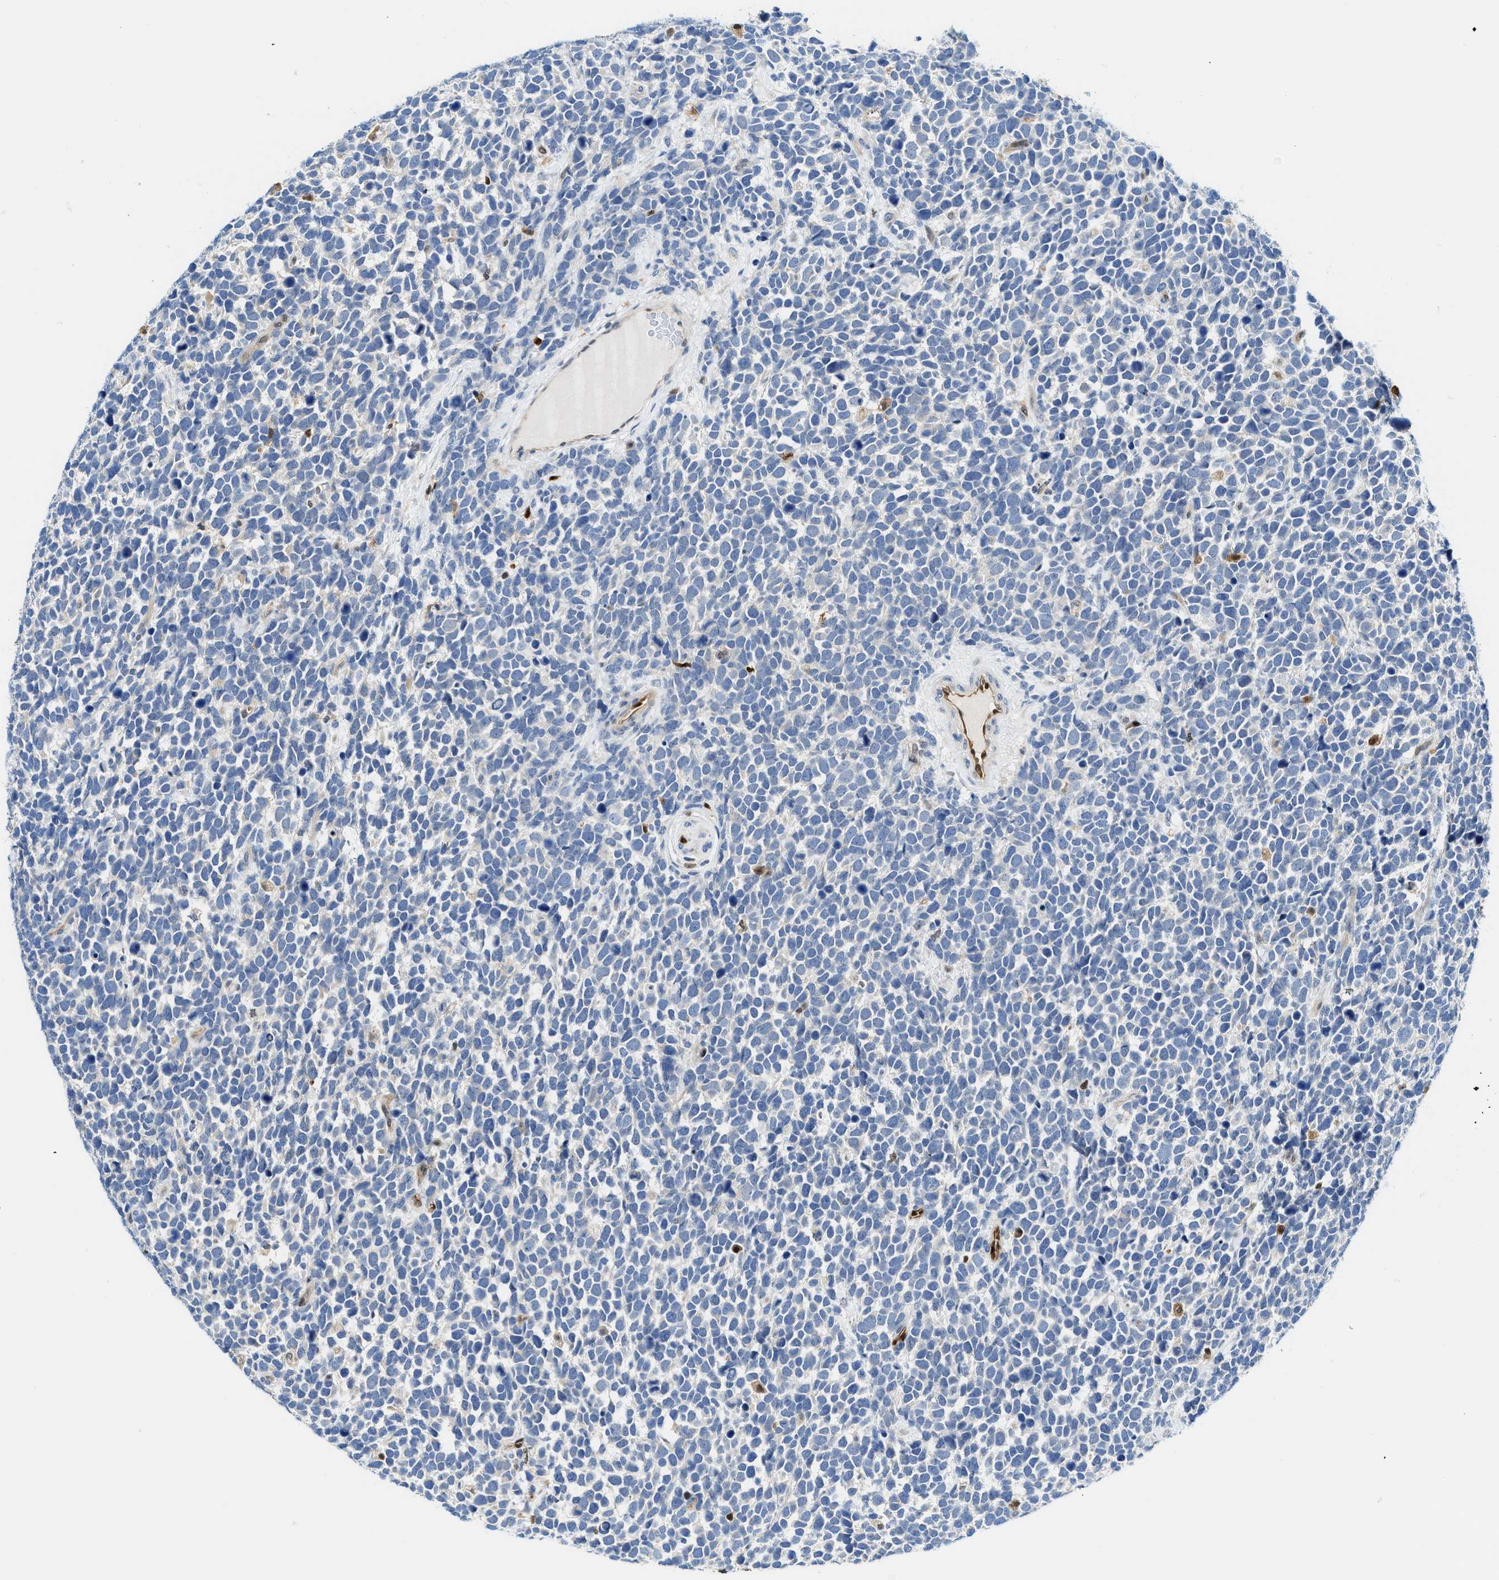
{"staining": {"intensity": "negative", "quantity": "none", "location": "none"}, "tissue": "urothelial cancer", "cell_type": "Tumor cells", "image_type": "cancer", "snomed": [{"axis": "morphology", "description": "Urothelial carcinoma, High grade"}, {"axis": "topography", "description": "Urinary bladder"}], "caption": "Immunohistochemistry of urothelial cancer exhibits no positivity in tumor cells. The staining is performed using DAB brown chromogen with nuclei counter-stained in using hematoxylin.", "gene": "LTA4H", "patient": {"sex": "female", "age": 82}}